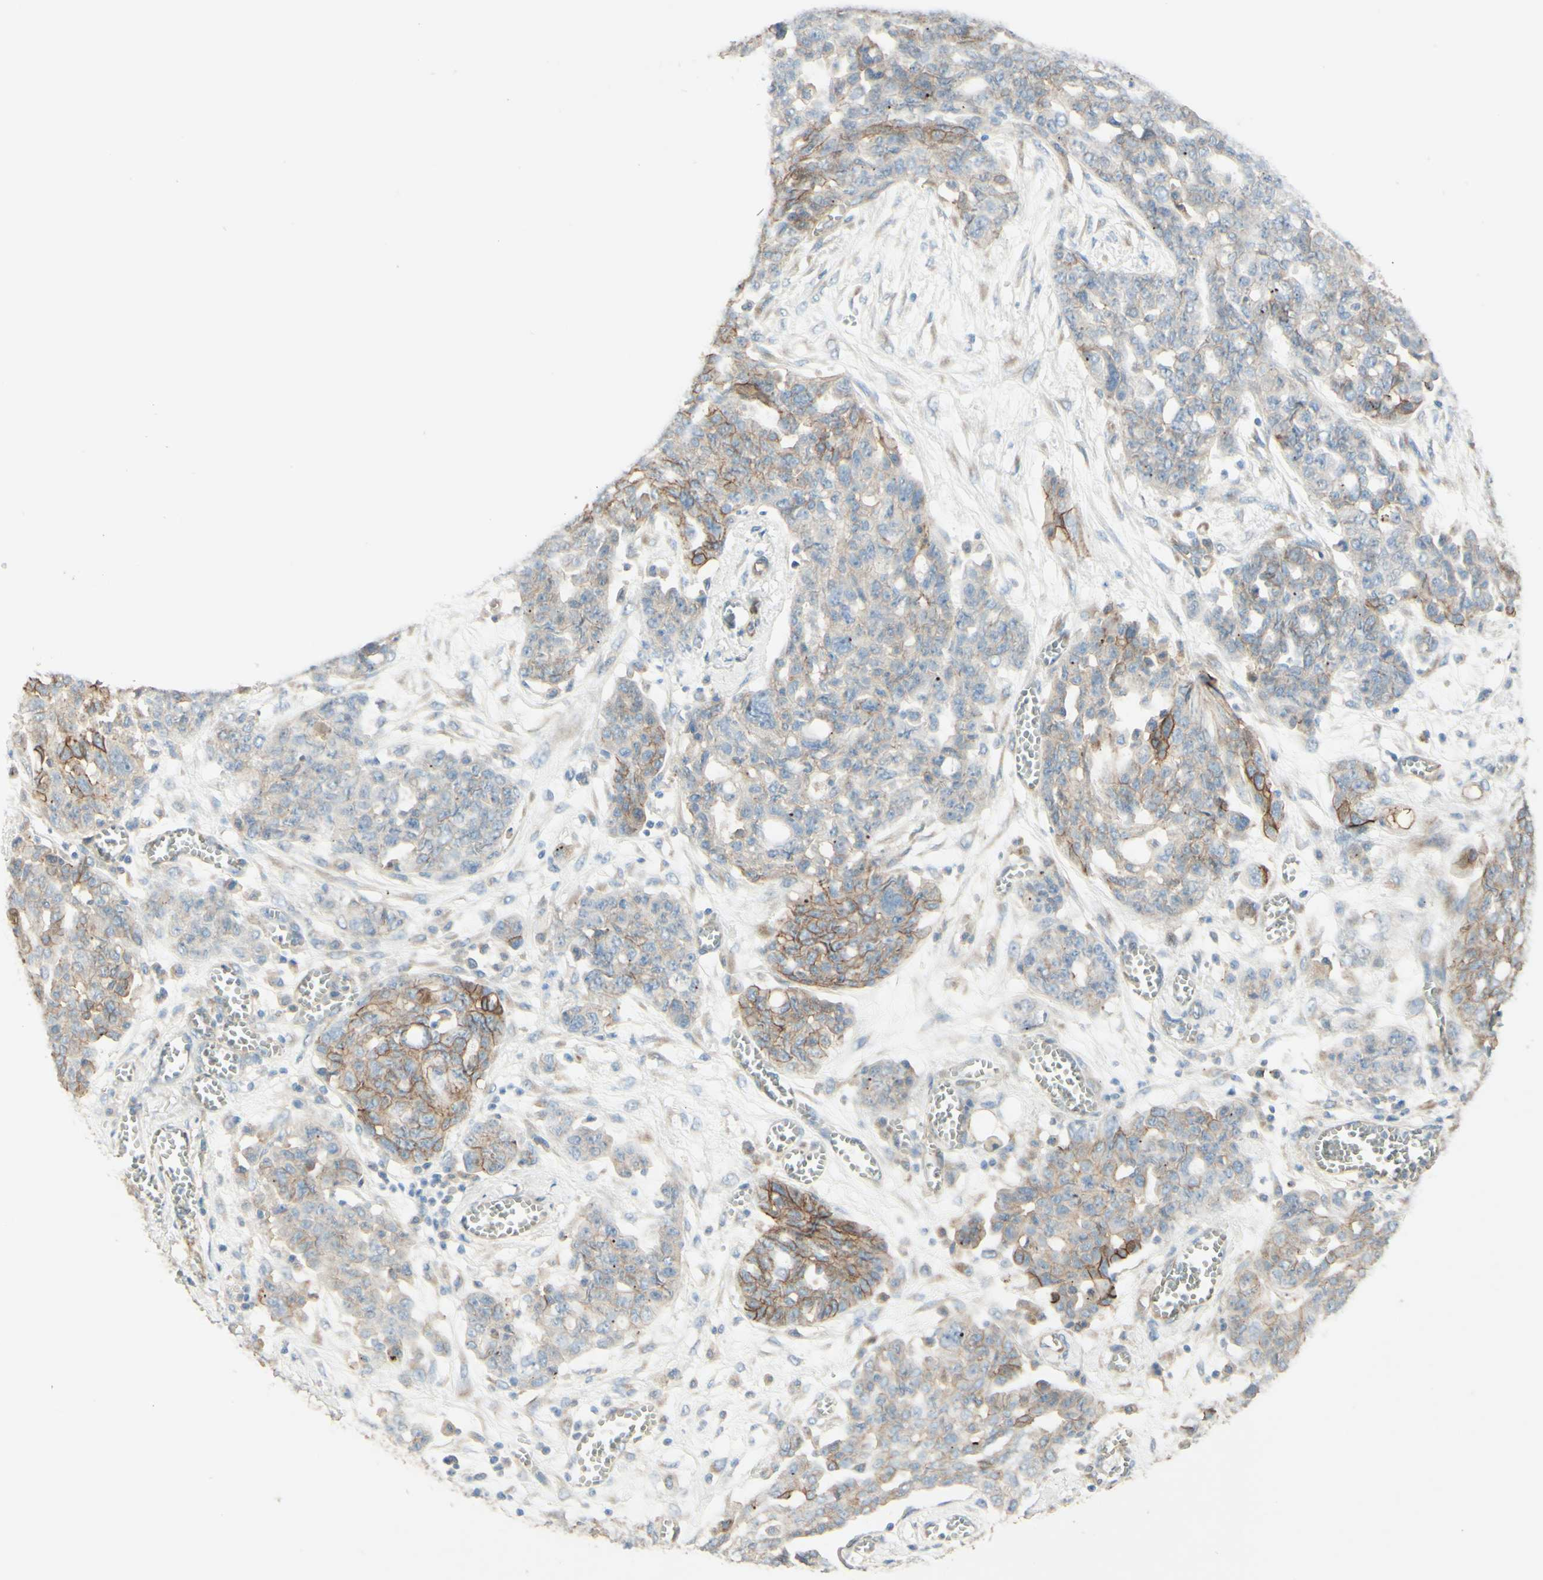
{"staining": {"intensity": "moderate", "quantity": "25%-75%", "location": "cytoplasmic/membranous"}, "tissue": "ovarian cancer", "cell_type": "Tumor cells", "image_type": "cancer", "snomed": [{"axis": "morphology", "description": "Cystadenocarcinoma, serous, NOS"}, {"axis": "topography", "description": "Soft tissue"}, {"axis": "topography", "description": "Ovary"}], "caption": "Tumor cells reveal medium levels of moderate cytoplasmic/membranous expression in about 25%-75% of cells in human ovarian serous cystadenocarcinoma.", "gene": "RNF149", "patient": {"sex": "female", "age": 57}}